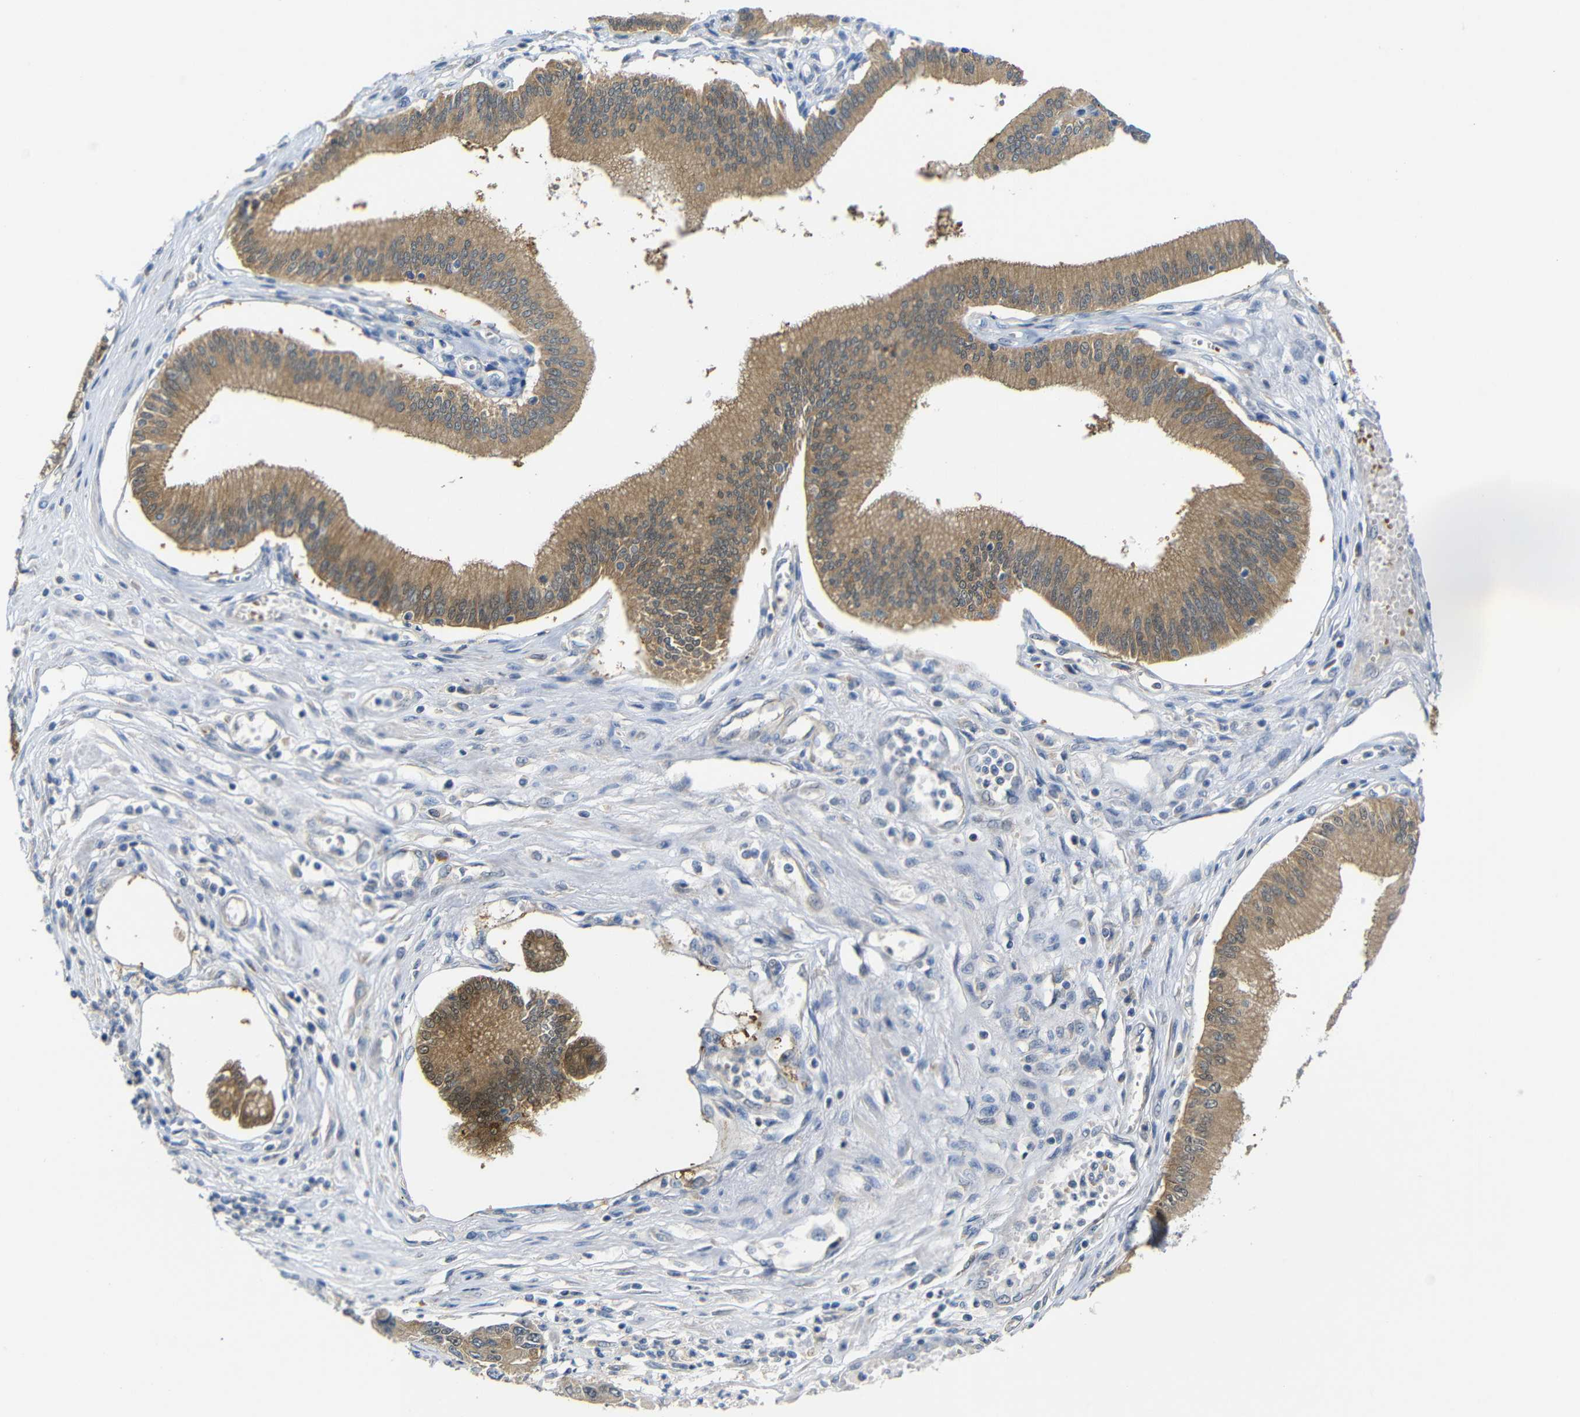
{"staining": {"intensity": "moderate", "quantity": ">75%", "location": "cytoplasmic/membranous"}, "tissue": "pancreatic cancer", "cell_type": "Tumor cells", "image_type": "cancer", "snomed": [{"axis": "morphology", "description": "Adenocarcinoma, NOS"}, {"axis": "topography", "description": "Pancreas"}], "caption": "A medium amount of moderate cytoplasmic/membranous staining is seen in about >75% of tumor cells in pancreatic cancer (adenocarcinoma) tissue. Immunohistochemistry stains the protein of interest in brown and the nuclei are stained blue.", "gene": "TBC1D32", "patient": {"sex": "male", "age": 56}}